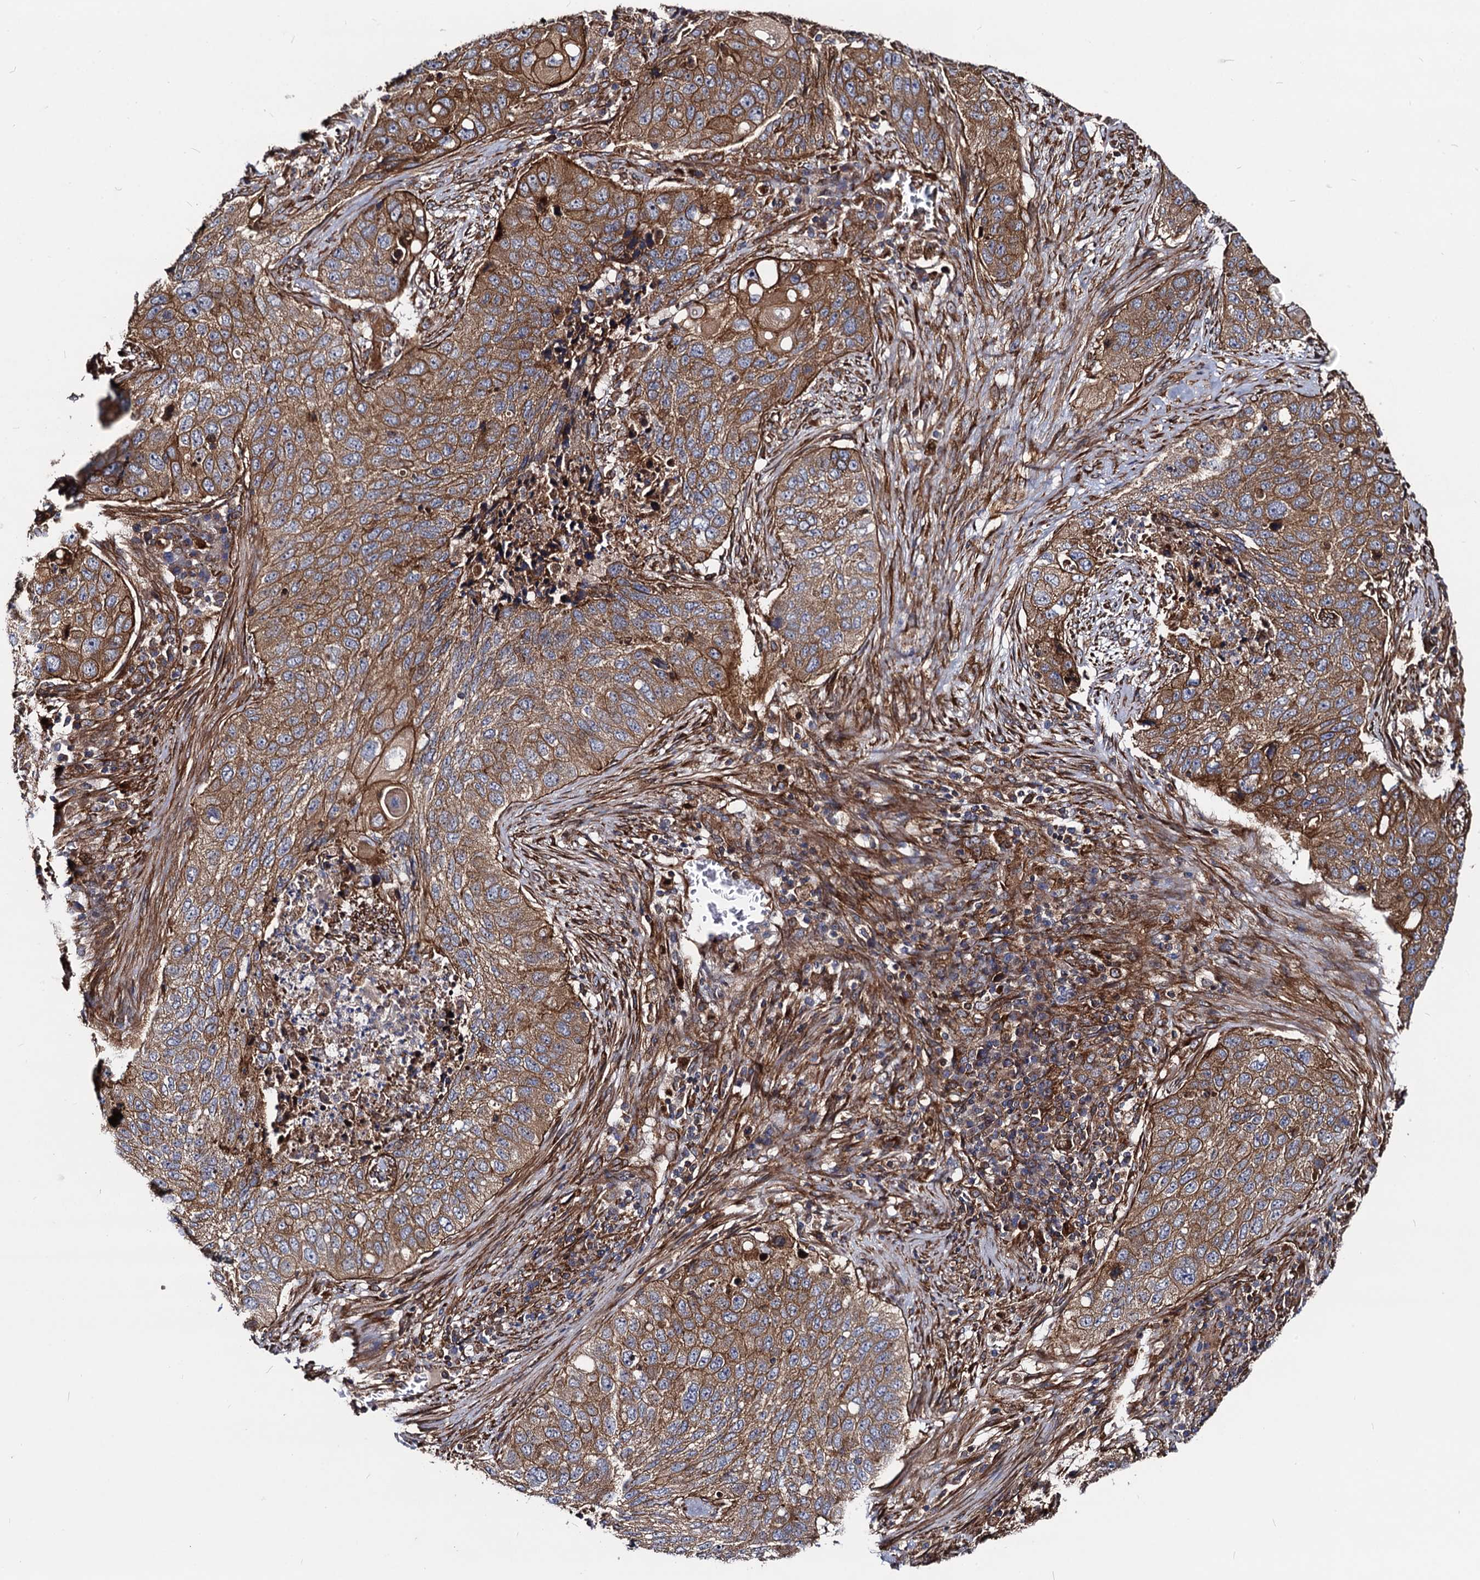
{"staining": {"intensity": "moderate", "quantity": ">75%", "location": "cytoplasmic/membranous"}, "tissue": "lung cancer", "cell_type": "Tumor cells", "image_type": "cancer", "snomed": [{"axis": "morphology", "description": "Squamous cell carcinoma, NOS"}, {"axis": "topography", "description": "Lung"}], "caption": "Immunohistochemical staining of squamous cell carcinoma (lung) displays medium levels of moderate cytoplasmic/membranous protein expression in about >75% of tumor cells.", "gene": "CIP2A", "patient": {"sex": "female", "age": 63}}